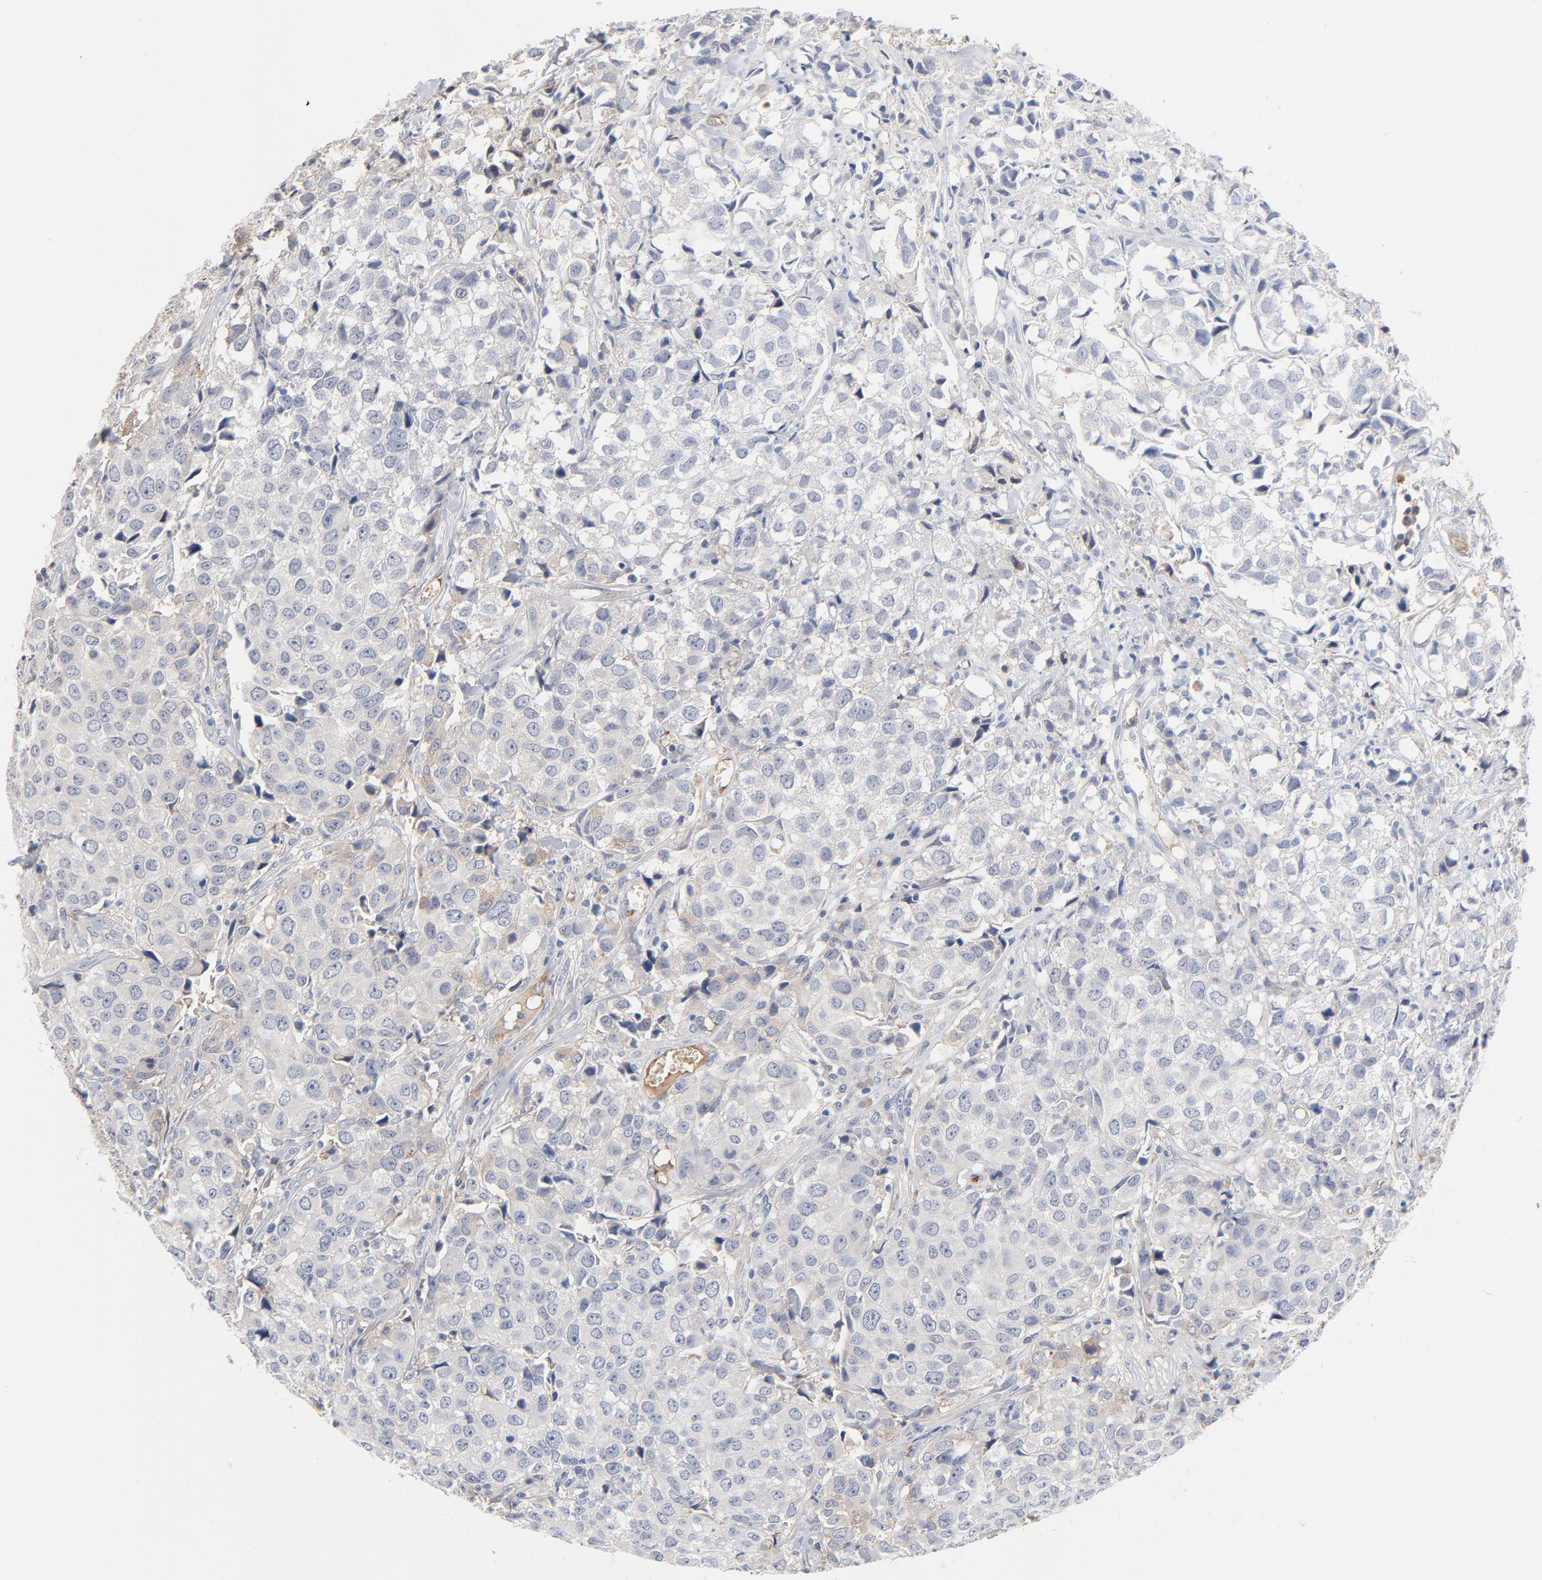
{"staining": {"intensity": "negative", "quantity": "none", "location": "none"}, "tissue": "urothelial cancer", "cell_type": "Tumor cells", "image_type": "cancer", "snomed": [{"axis": "morphology", "description": "Urothelial carcinoma, High grade"}, {"axis": "topography", "description": "Urinary bladder"}], "caption": "DAB immunohistochemical staining of urothelial cancer exhibits no significant positivity in tumor cells.", "gene": "SERPINA4", "patient": {"sex": "female", "age": 75}}